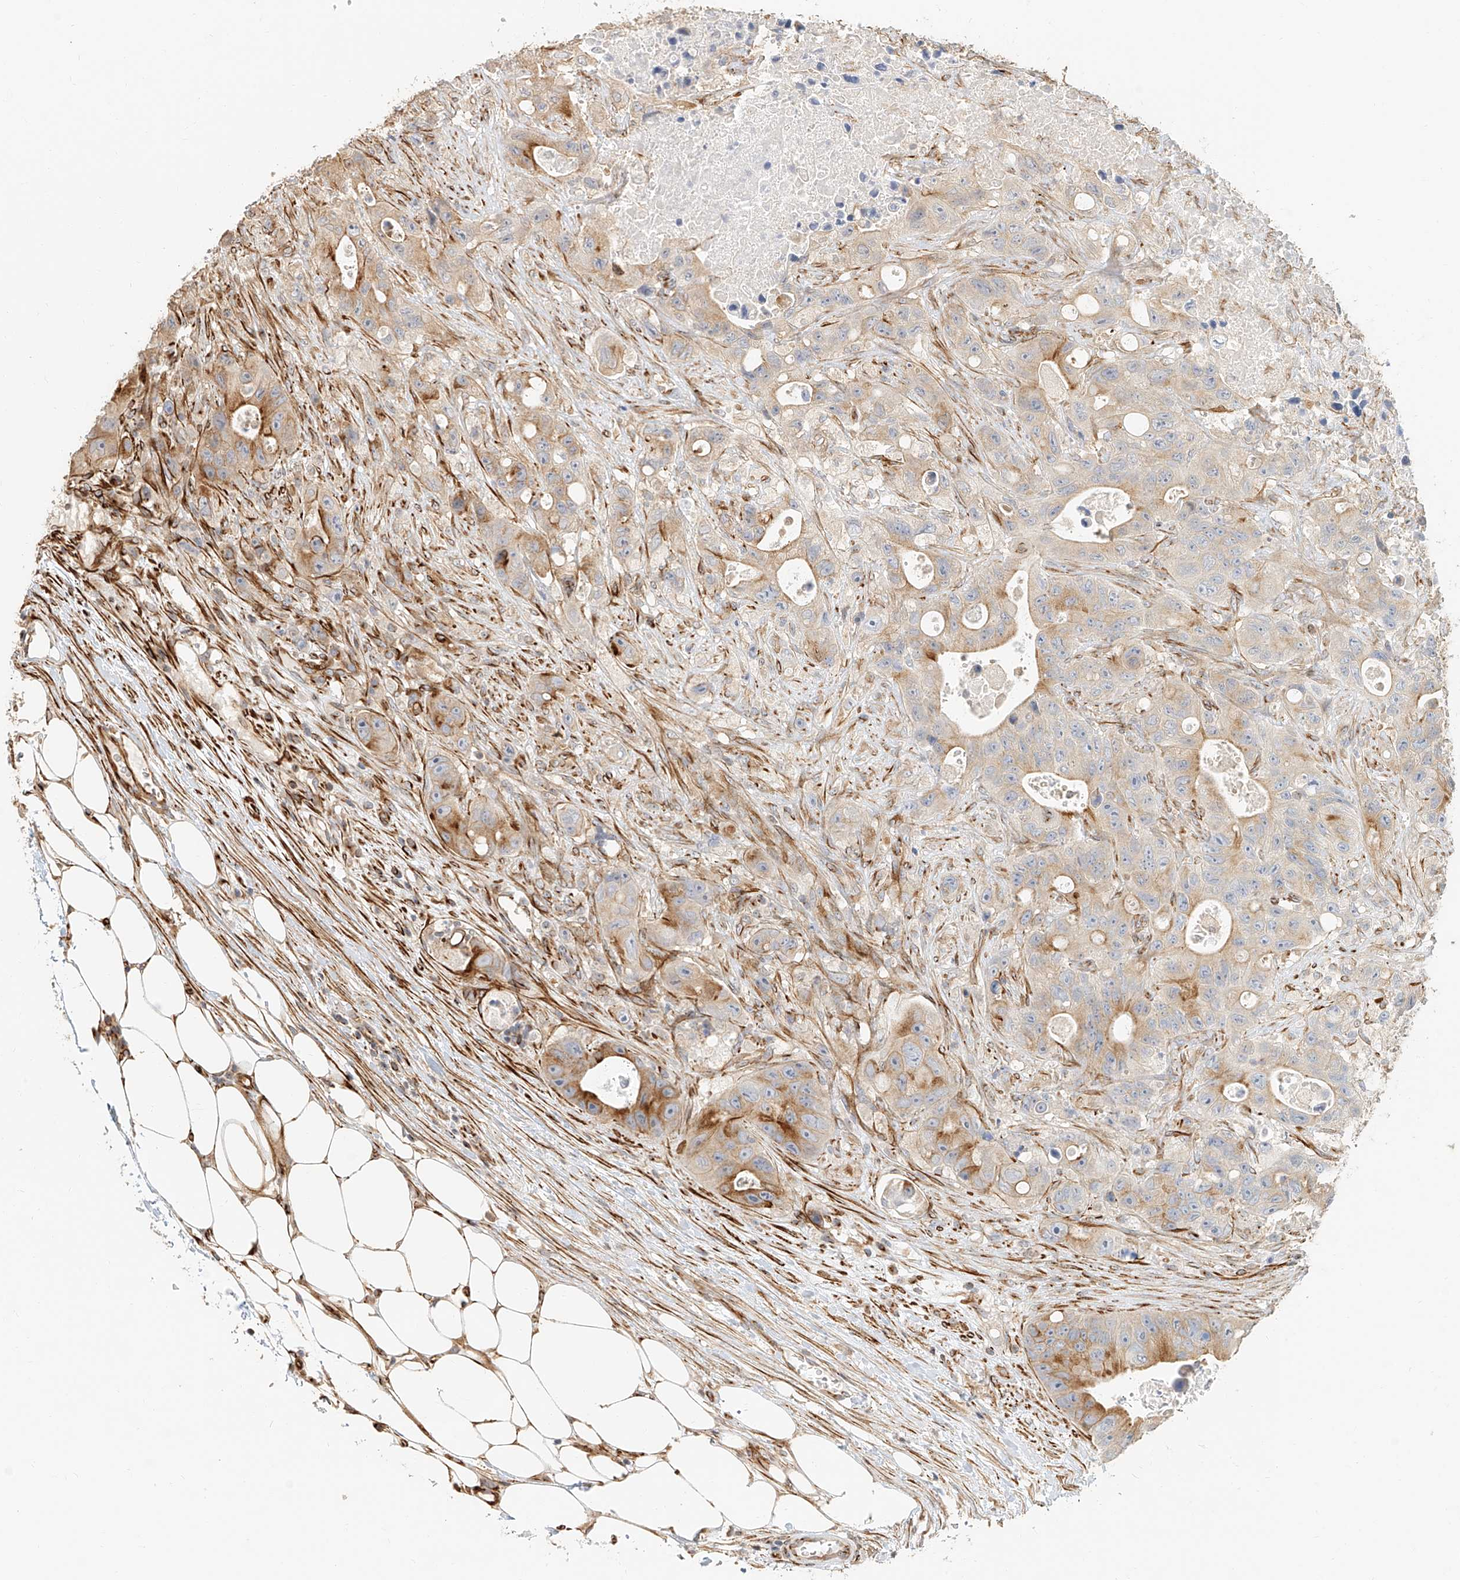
{"staining": {"intensity": "moderate", "quantity": "<25%", "location": "cytoplasmic/membranous"}, "tissue": "colorectal cancer", "cell_type": "Tumor cells", "image_type": "cancer", "snomed": [{"axis": "morphology", "description": "Adenocarcinoma, NOS"}, {"axis": "topography", "description": "Colon"}], "caption": "This image exhibits immunohistochemistry (IHC) staining of colorectal adenocarcinoma, with low moderate cytoplasmic/membranous positivity in about <25% of tumor cells.", "gene": "NAP1L1", "patient": {"sex": "female", "age": 46}}